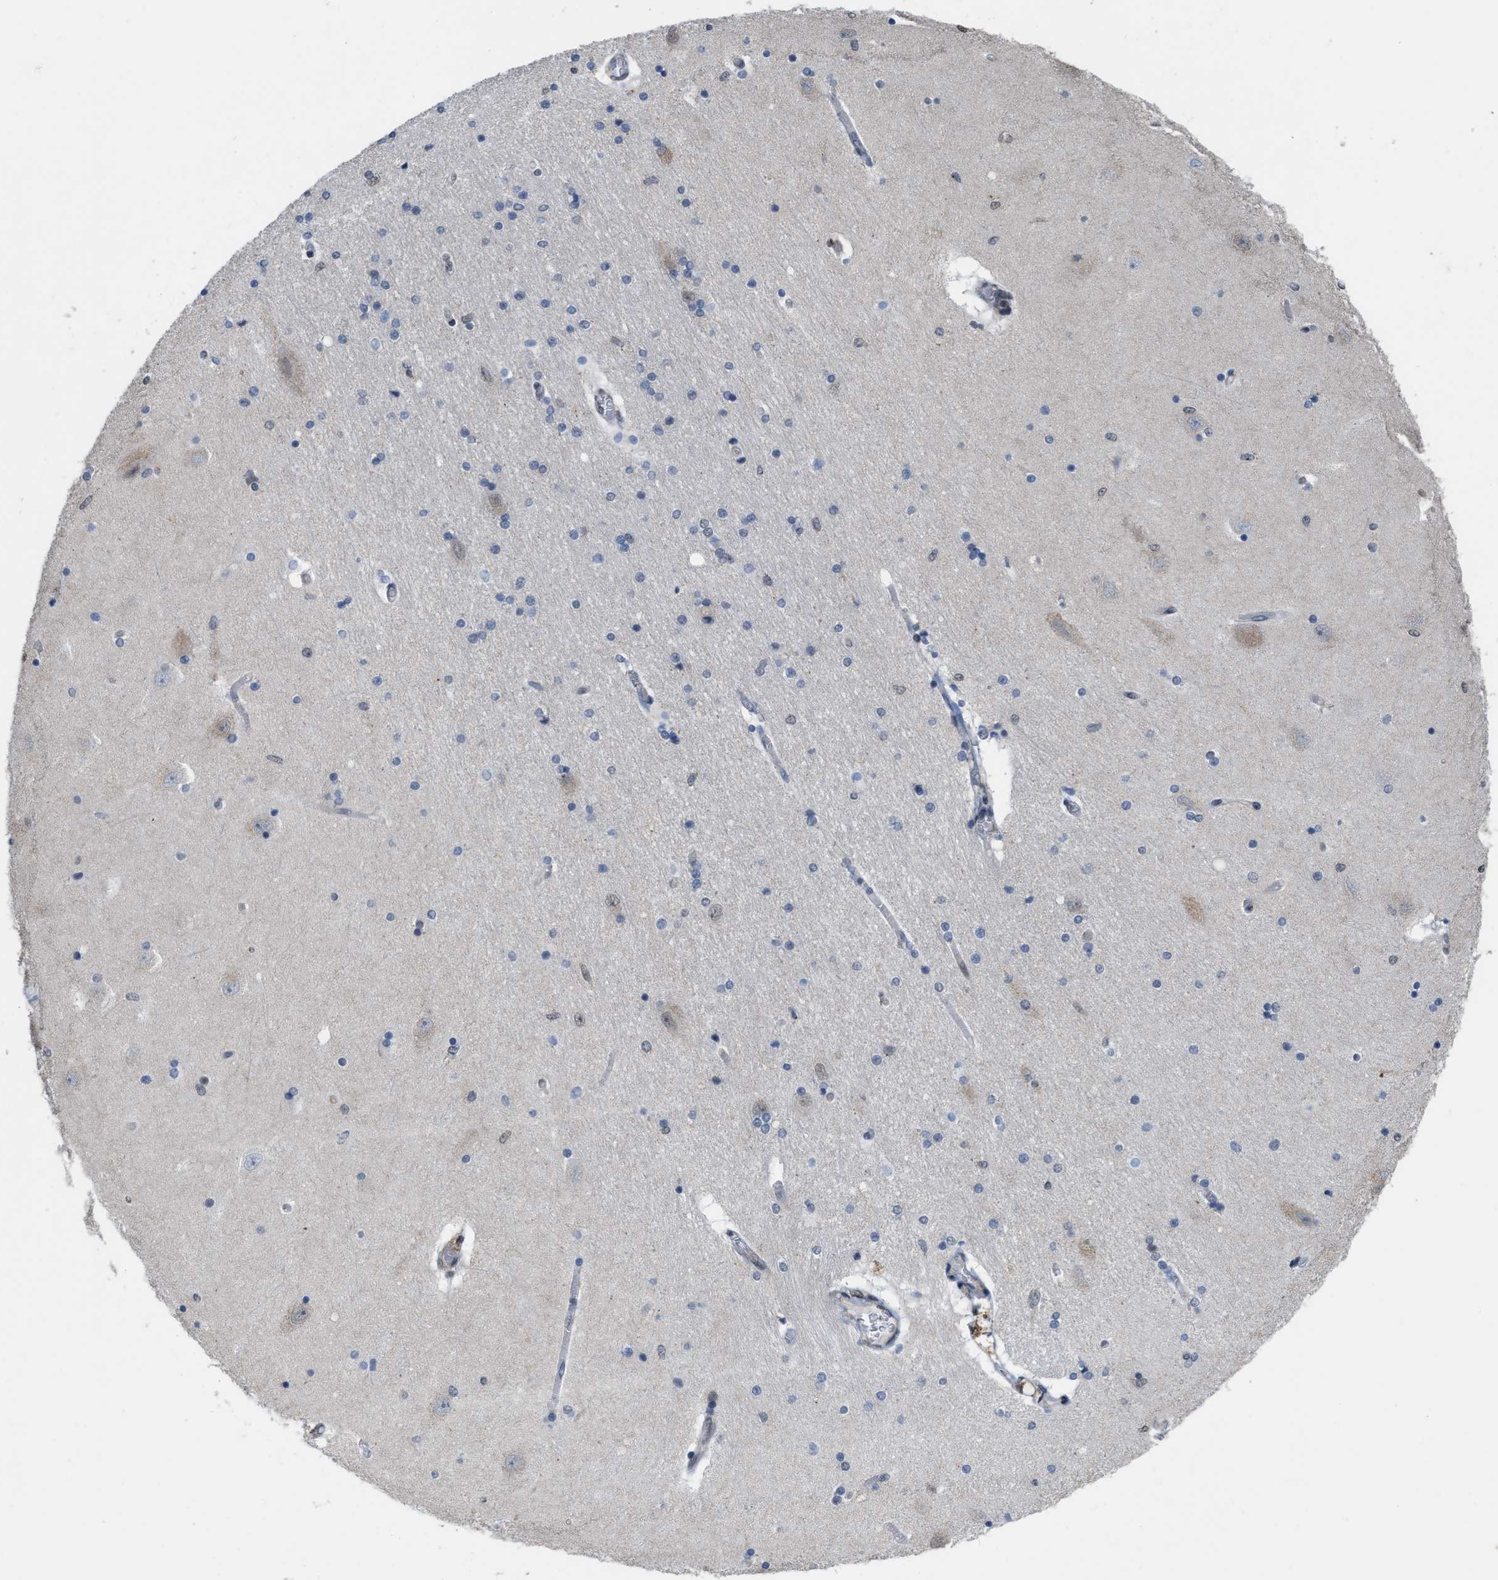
{"staining": {"intensity": "negative", "quantity": "none", "location": "none"}, "tissue": "hippocampus", "cell_type": "Glial cells", "image_type": "normal", "snomed": [{"axis": "morphology", "description": "Normal tissue, NOS"}, {"axis": "topography", "description": "Hippocampus"}], "caption": "The photomicrograph exhibits no staining of glial cells in unremarkable hippocampus. The staining is performed using DAB brown chromogen with nuclei counter-stained in using hematoxylin.", "gene": "BAIAP2L1", "patient": {"sex": "female", "age": 54}}